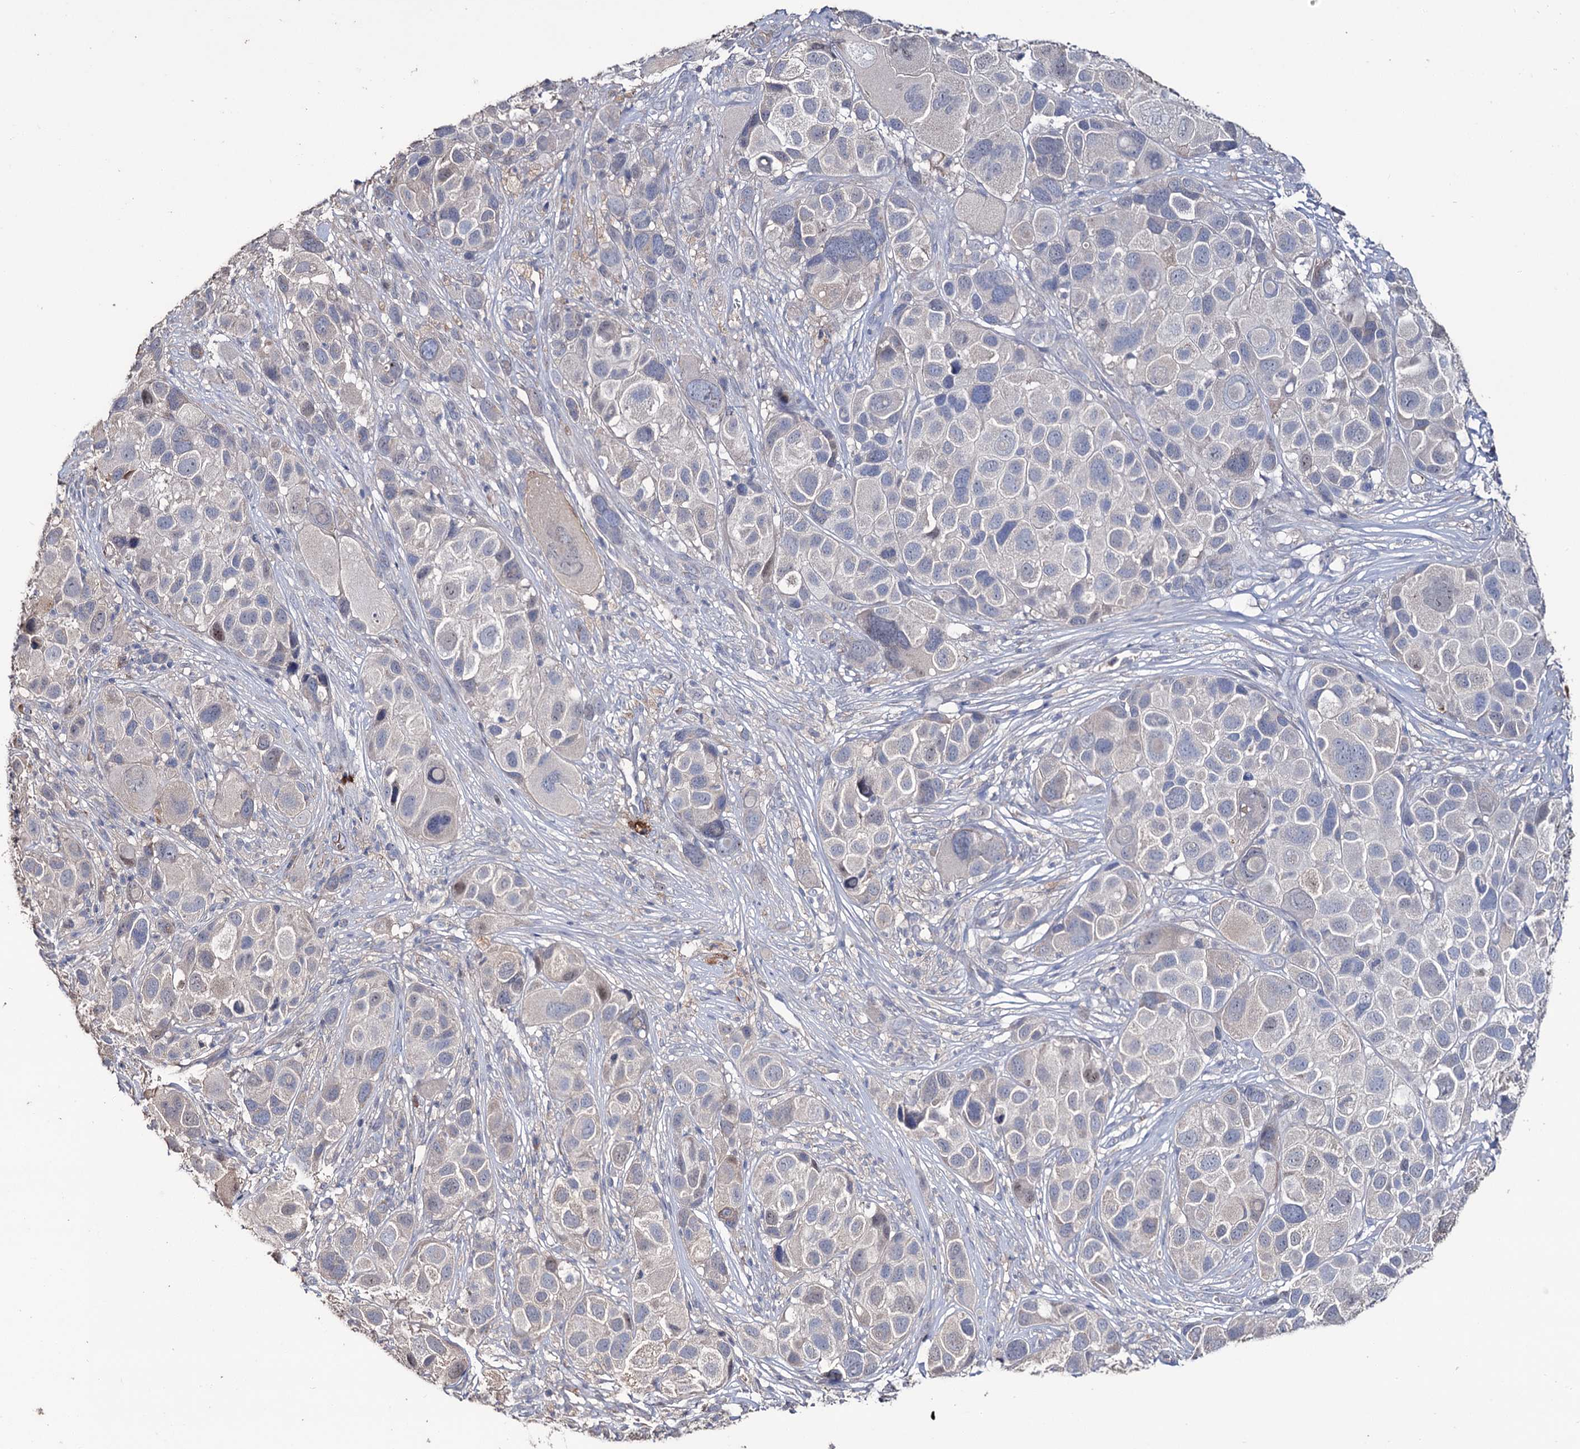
{"staining": {"intensity": "strong", "quantity": "25%-75%", "location": "nuclear"}, "tissue": "melanoma", "cell_type": "Tumor cells", "image_type": "cancer", "snomed": [{"axis": "morphology", "description": "Malignant melanoma, NOS"}, {"axis": "topography", "description": "Skin of trunk"}], "caption": "An image of melanoma stained for a protein reveals strong nuclear brown staining in tumor cells.", "gene": "EPB41L5", "patient": {"sex": "male", "age": 71}}